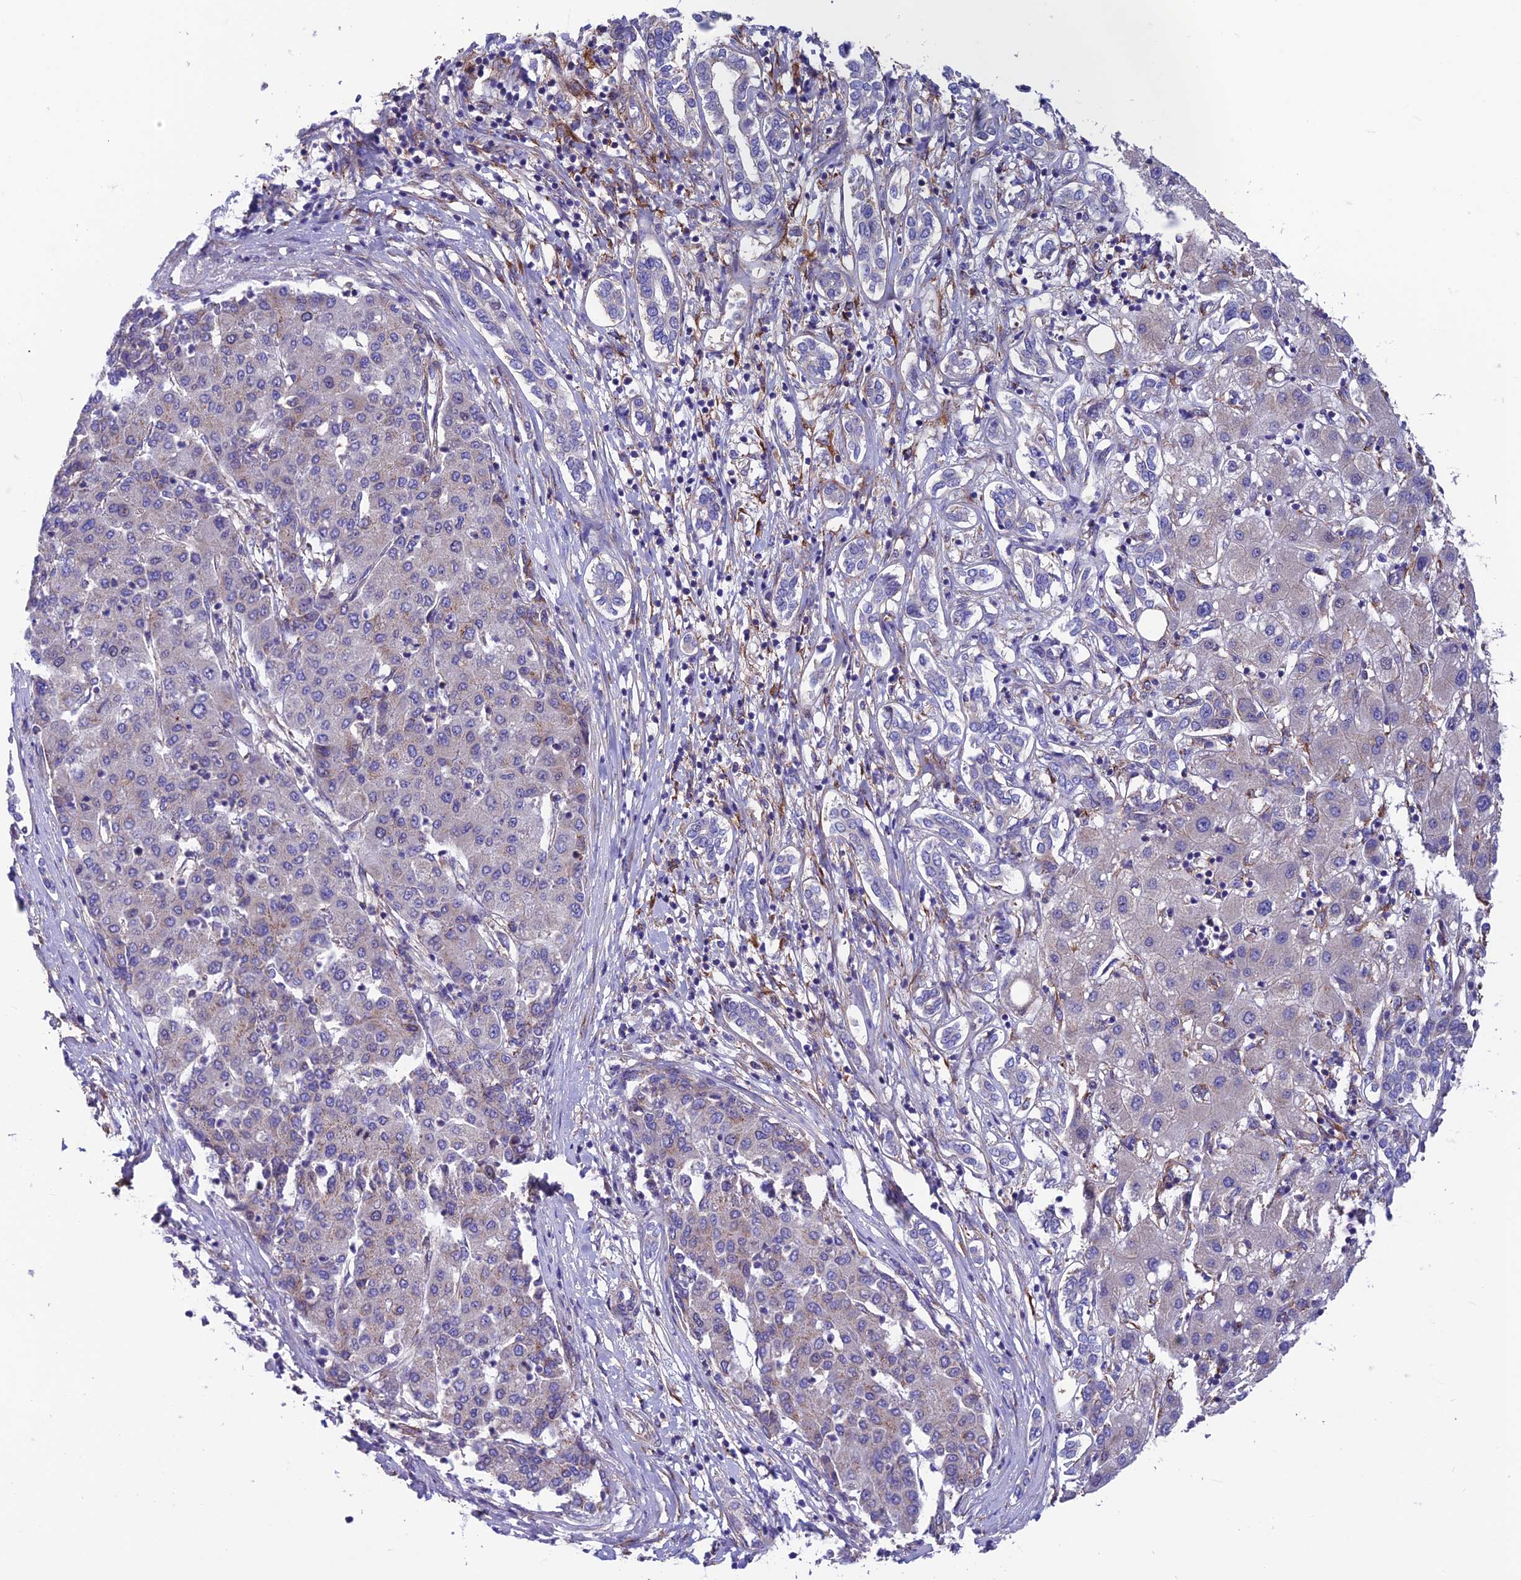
{"staining": {"intensity": "negative", "quantity": "none", "location": "none"}, "tissue": "liver cancer", "cell_type": "Tumor cells", "image_type": "cancer", "snomed": [{"axis": "morphology", "description": "Carcinoma, Hepatocellular, NOS"}, {"axis": "topography", "description": "Liver"}], "caption": "DAB (3,3'-diaminobenzidine) immunohistochemical staining of liver hepatocellular carcinoma shows no significant expression in tumor cells. The staining was performed using DAB to visualize the protein expression in brown, while the nuclei were stained in blue with hematoxylin (Magnification: 20x).", "gene": "VPS16", "patient": {"sex": "male", "age": 65}}